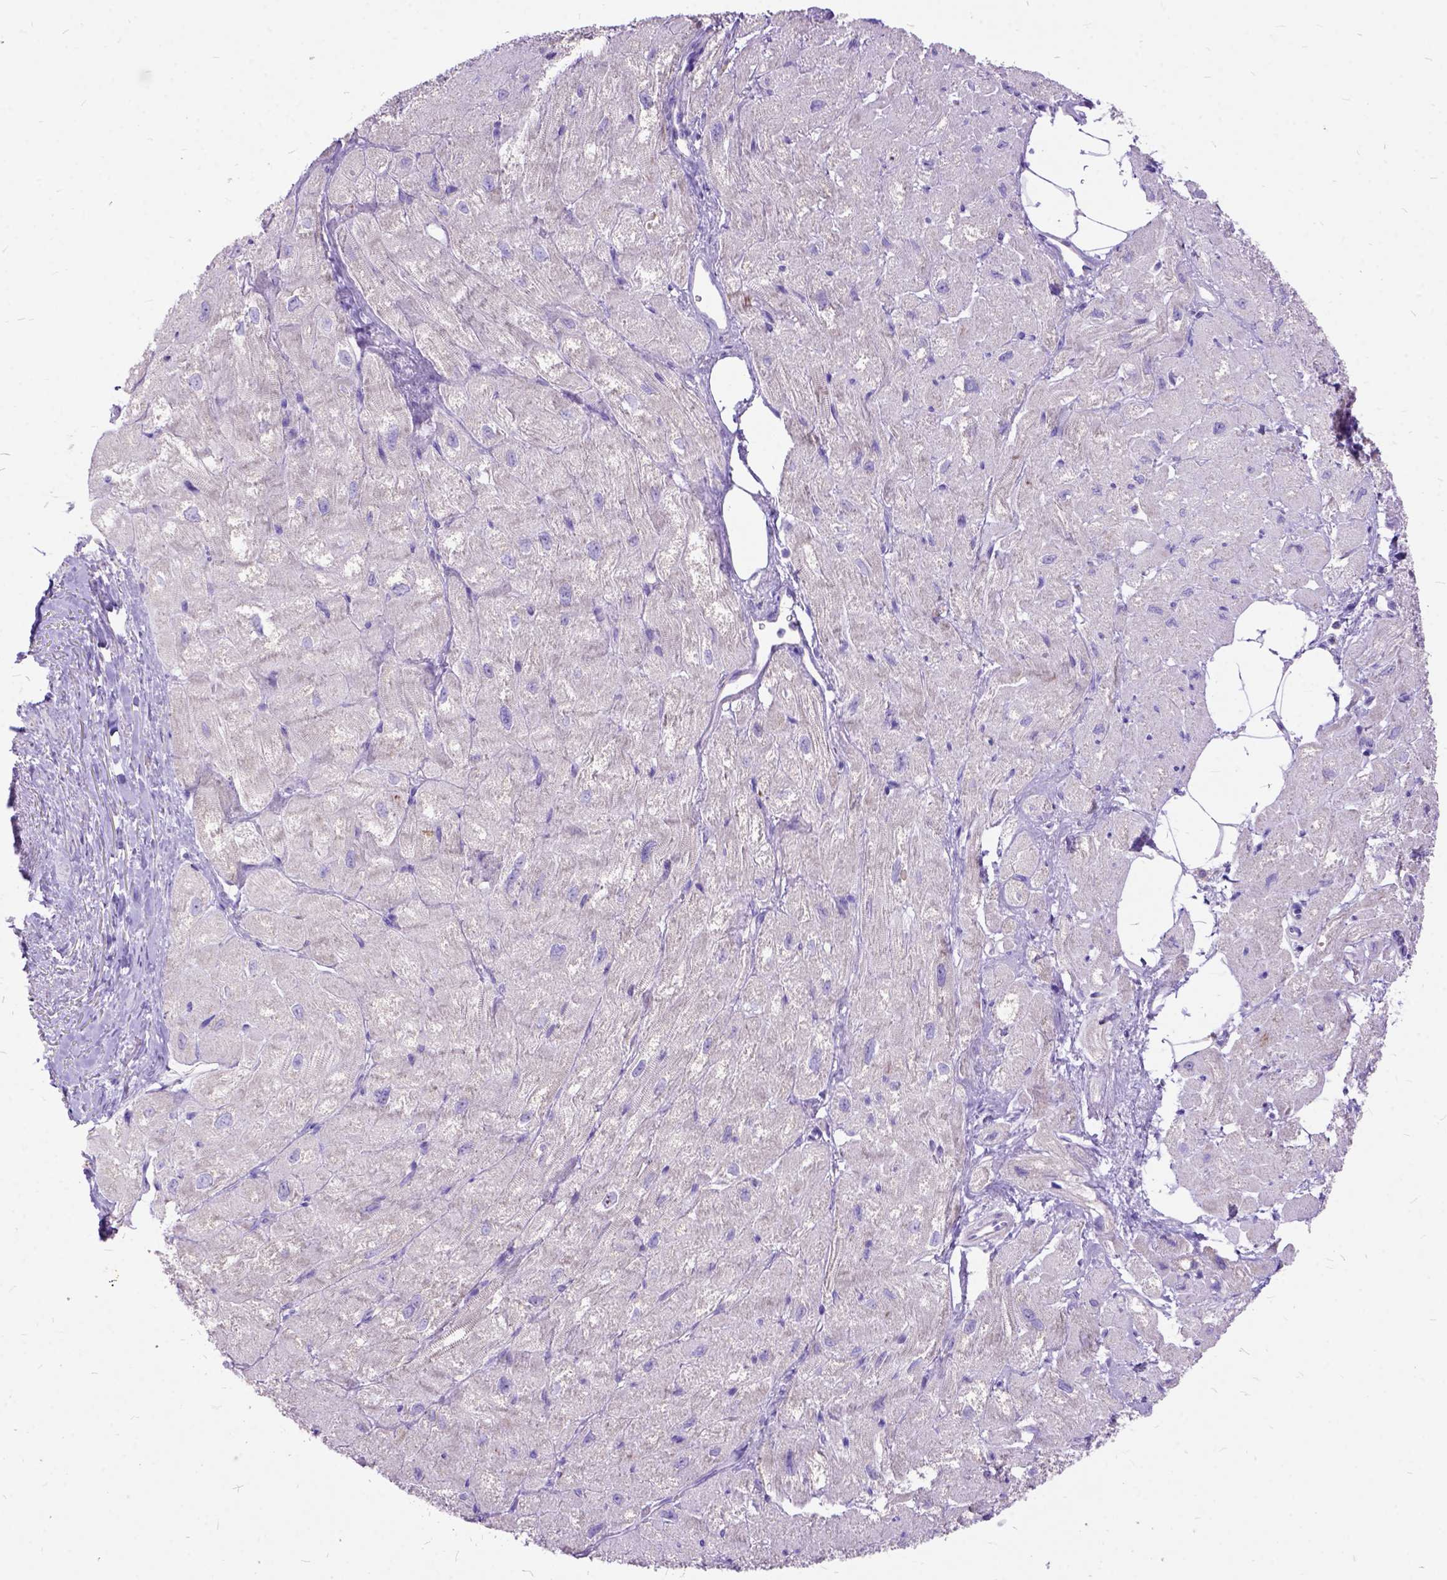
{"staining": {"intensity": "weak", "quantity": "<25%", "location": "cytoplasmic/membranous"}, "tissue": "heart muscle", "cell_type": "Cardiomyocytes", "image_type": "normal", "snomed": [{"axis": "morphology", "description": "Normal tissue, NOS"}, {"axis": "topography", "description": "Heart"}], "caption": "Human heart muscle stained for a protein using immunohistochemistry (IHC) reveals no expression in cardiomyocytes.", "gene": "CTAG2", "patient": {"sex": "female", "age": 62}}